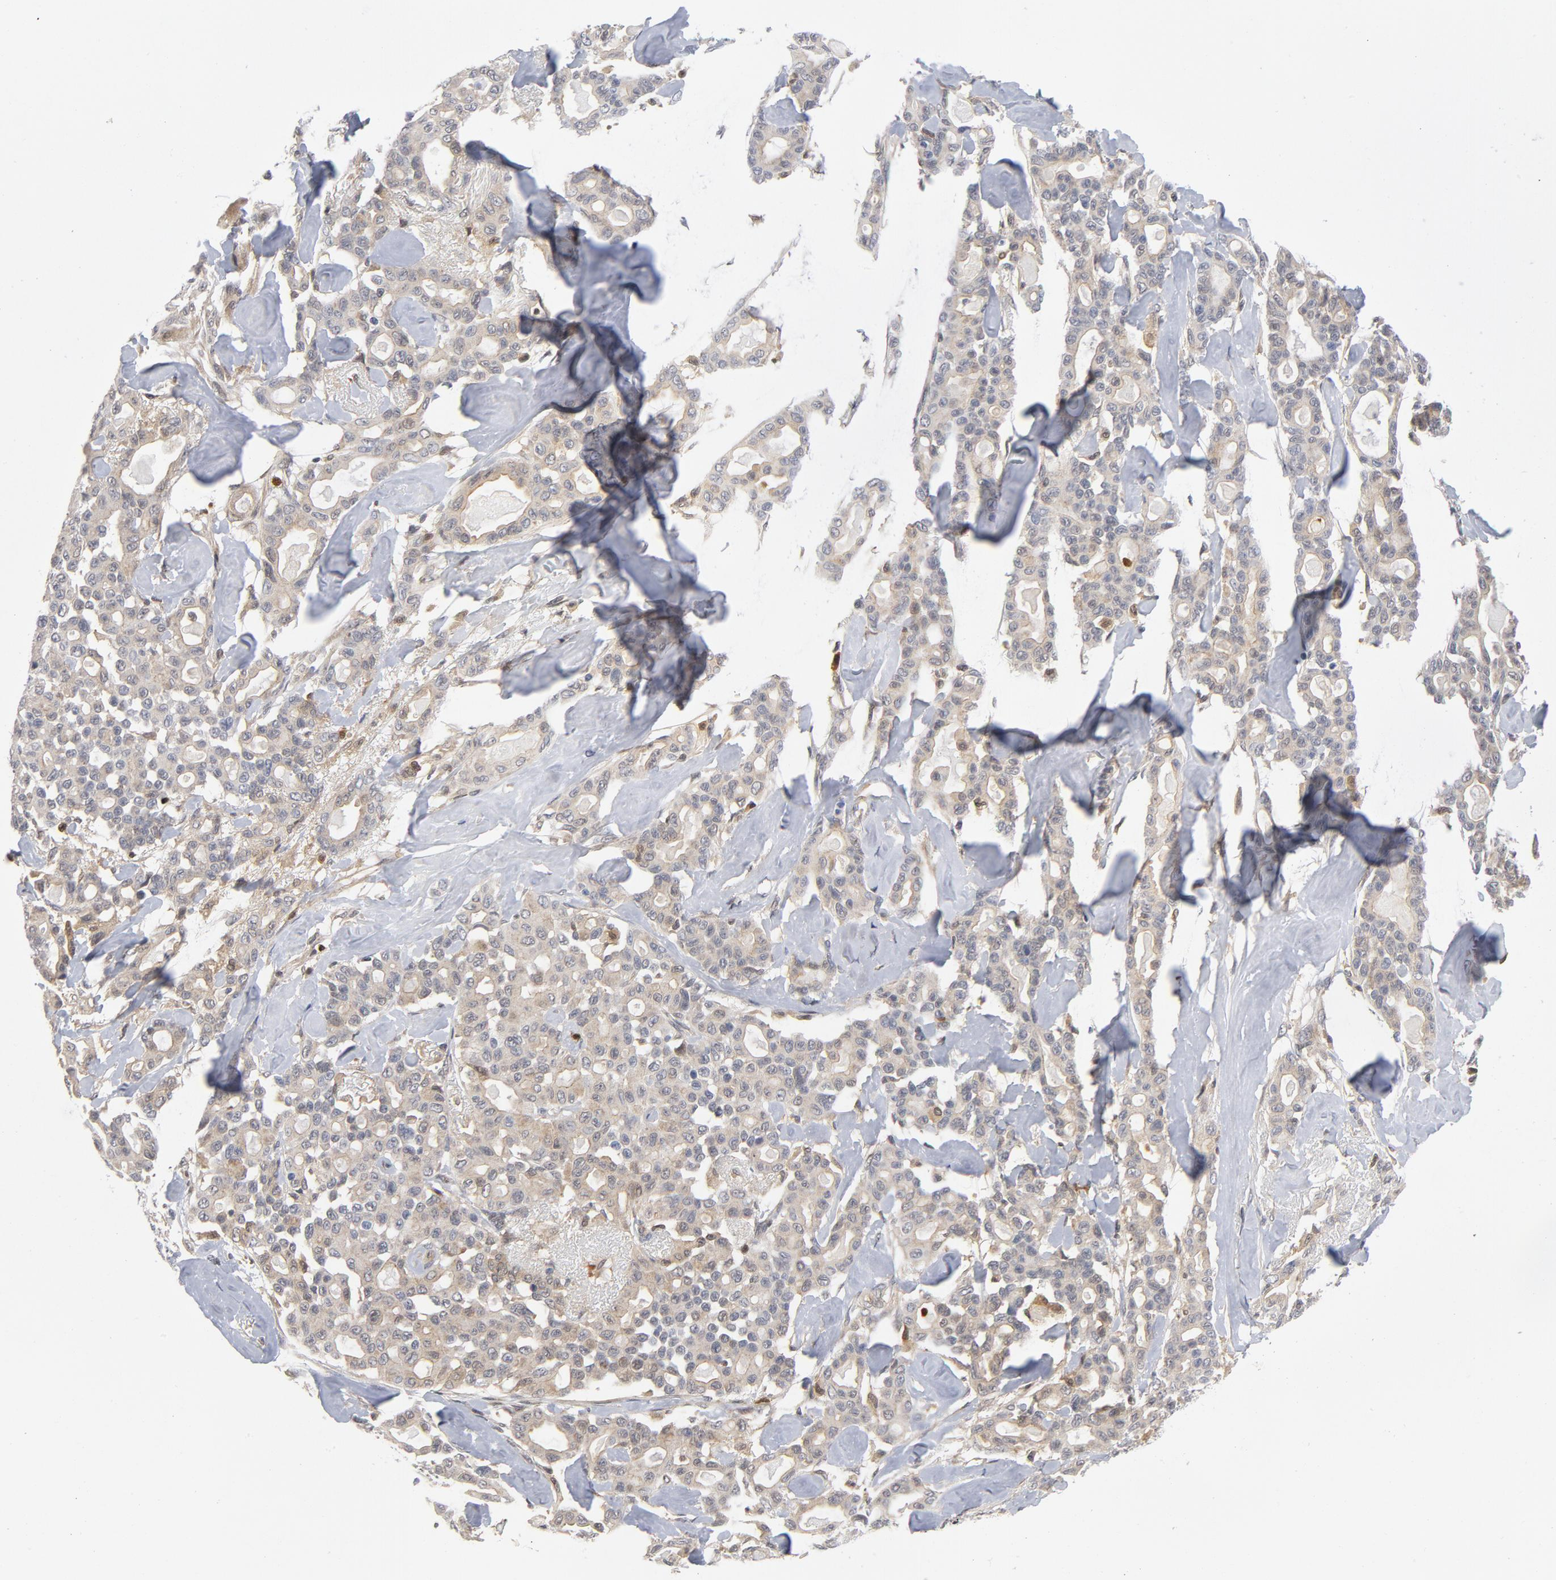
{"staining": {"intensity": "weak", "quantity": "<25%", "location": "cytoplasmic/membranous"}, "tissue": "pancreatic cancer", "cell_type": "Tumor cells", "image_type": "cancer", "snomed": [{"axis": "morphology", "description": "Adenocarcinoma, NOS"}, {"axis": "topography", "description": "Pancreas"}], "caption": "This micrograph is of pancreatic adenocarcinoma stained with immunohistochemistry to label a protein in brown with the nuclei are counter-stained blue. There is no staining in tumor cells.", "gene": "TRADD", "patient": {"sex": "male", "age": 63}}